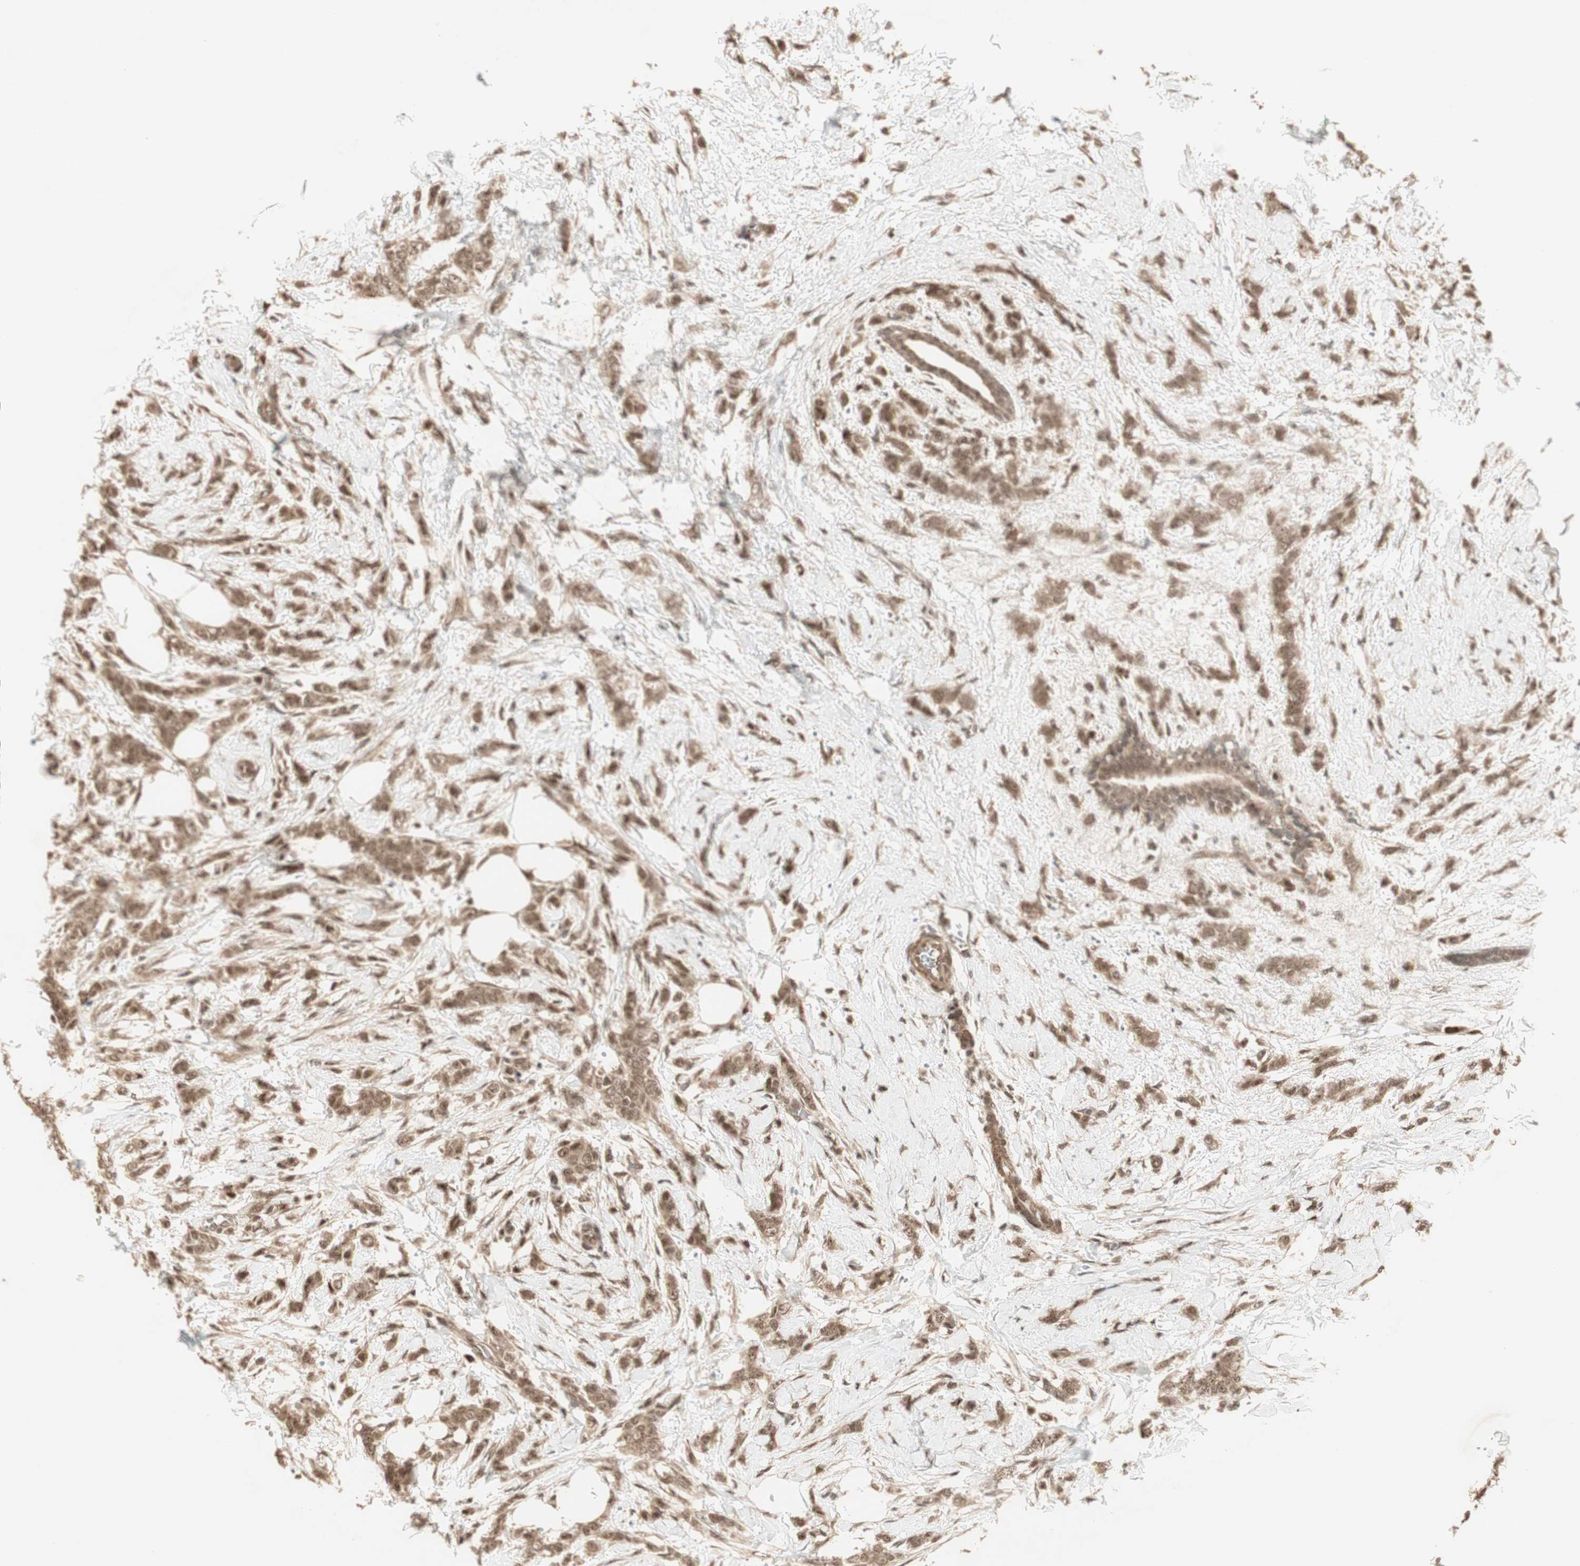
{"staining": {"intensity": "moderate", "quantity": ">75%", "location": "cytoplasmic/membranous,nuclear"}, "tissue": "breast cancer", "cell_type": "Tumor cells", "image_type": "cancer", "snomed": [{"axis": "morphology", "description": "Lobular carcinoma, in situ"}, {"axis": "morphology", "description": "Lobular carcinoma"}, {"axis": "topography", "description": "Breast"}], "caption": "A medium amount of moderate cytoplasmic/membranous and nuclear expression is seen in approximately >75% of tumor cells in breast cancer tissue. Using DAB (brown) and hematoxylin (blue) stains, captured at high magnification using brightfield microscopy.", "gene": "ZSCAN31", "patient": {"sex": "female", "age": 41}}